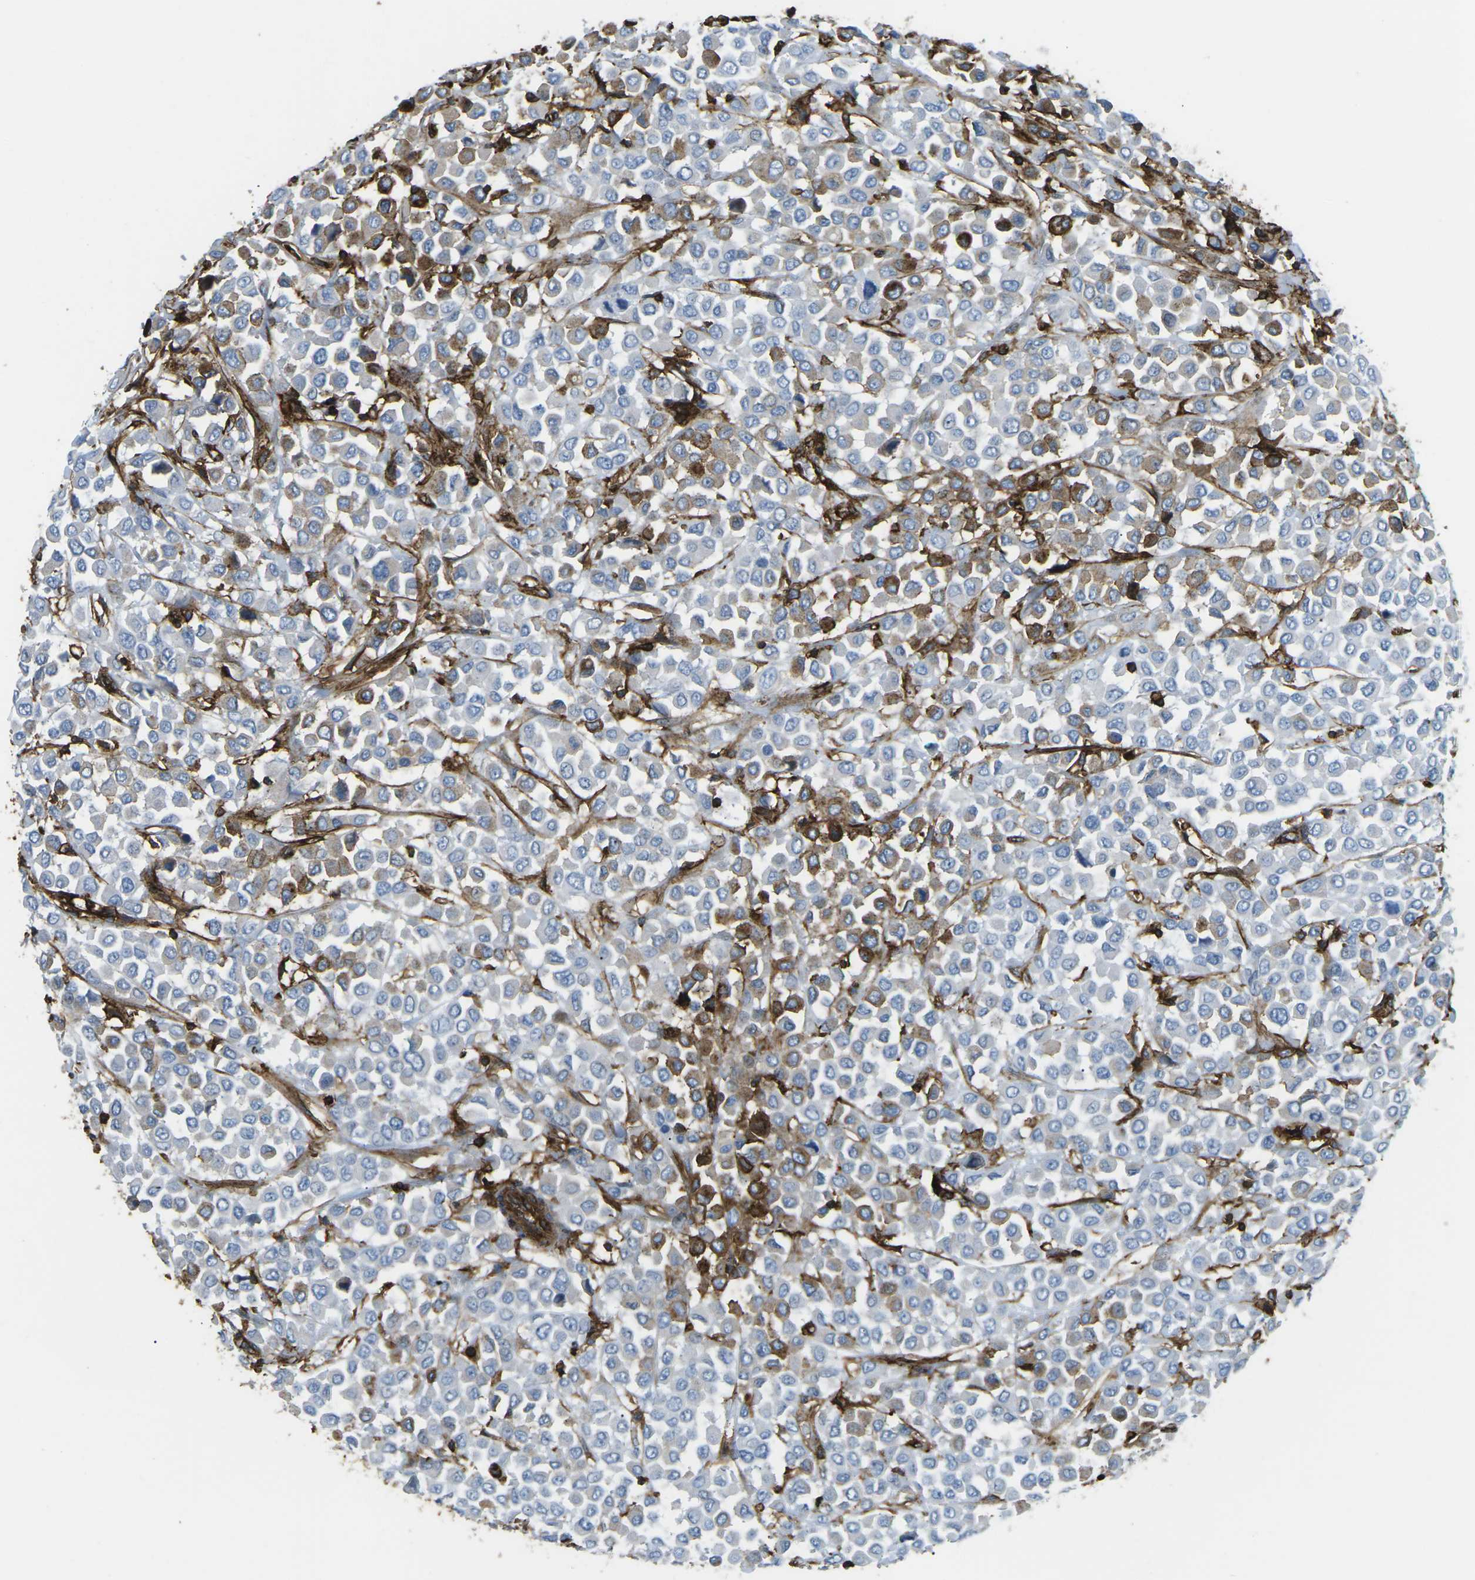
{"staining": {"intensity": "strong", "quantity": "<25%", "location": "cytoplasmic/membranous"}, "tissue": "breast cancer", "cell_type": "Tumor cells", "image_type": "cancer", "snomed": [{"axis": "morphology", "description": "Duct carcinoma"}, {"axis": "topography", "description": "Breast"}], "caption": "An immunohistochemistry (IHC) image of tumor tissue is shown. Protein staining in brown highlights strong cytoplasmic/membranous positivity in breast invasive ductal carcinoma within tumor cells. The staining was performed using DAB, with brown indicating positive protein expression. Nuclei are stained blue with hematoxylin.", "gene": "HLA-B", "patient": {"sex": "female", "age": 61}}